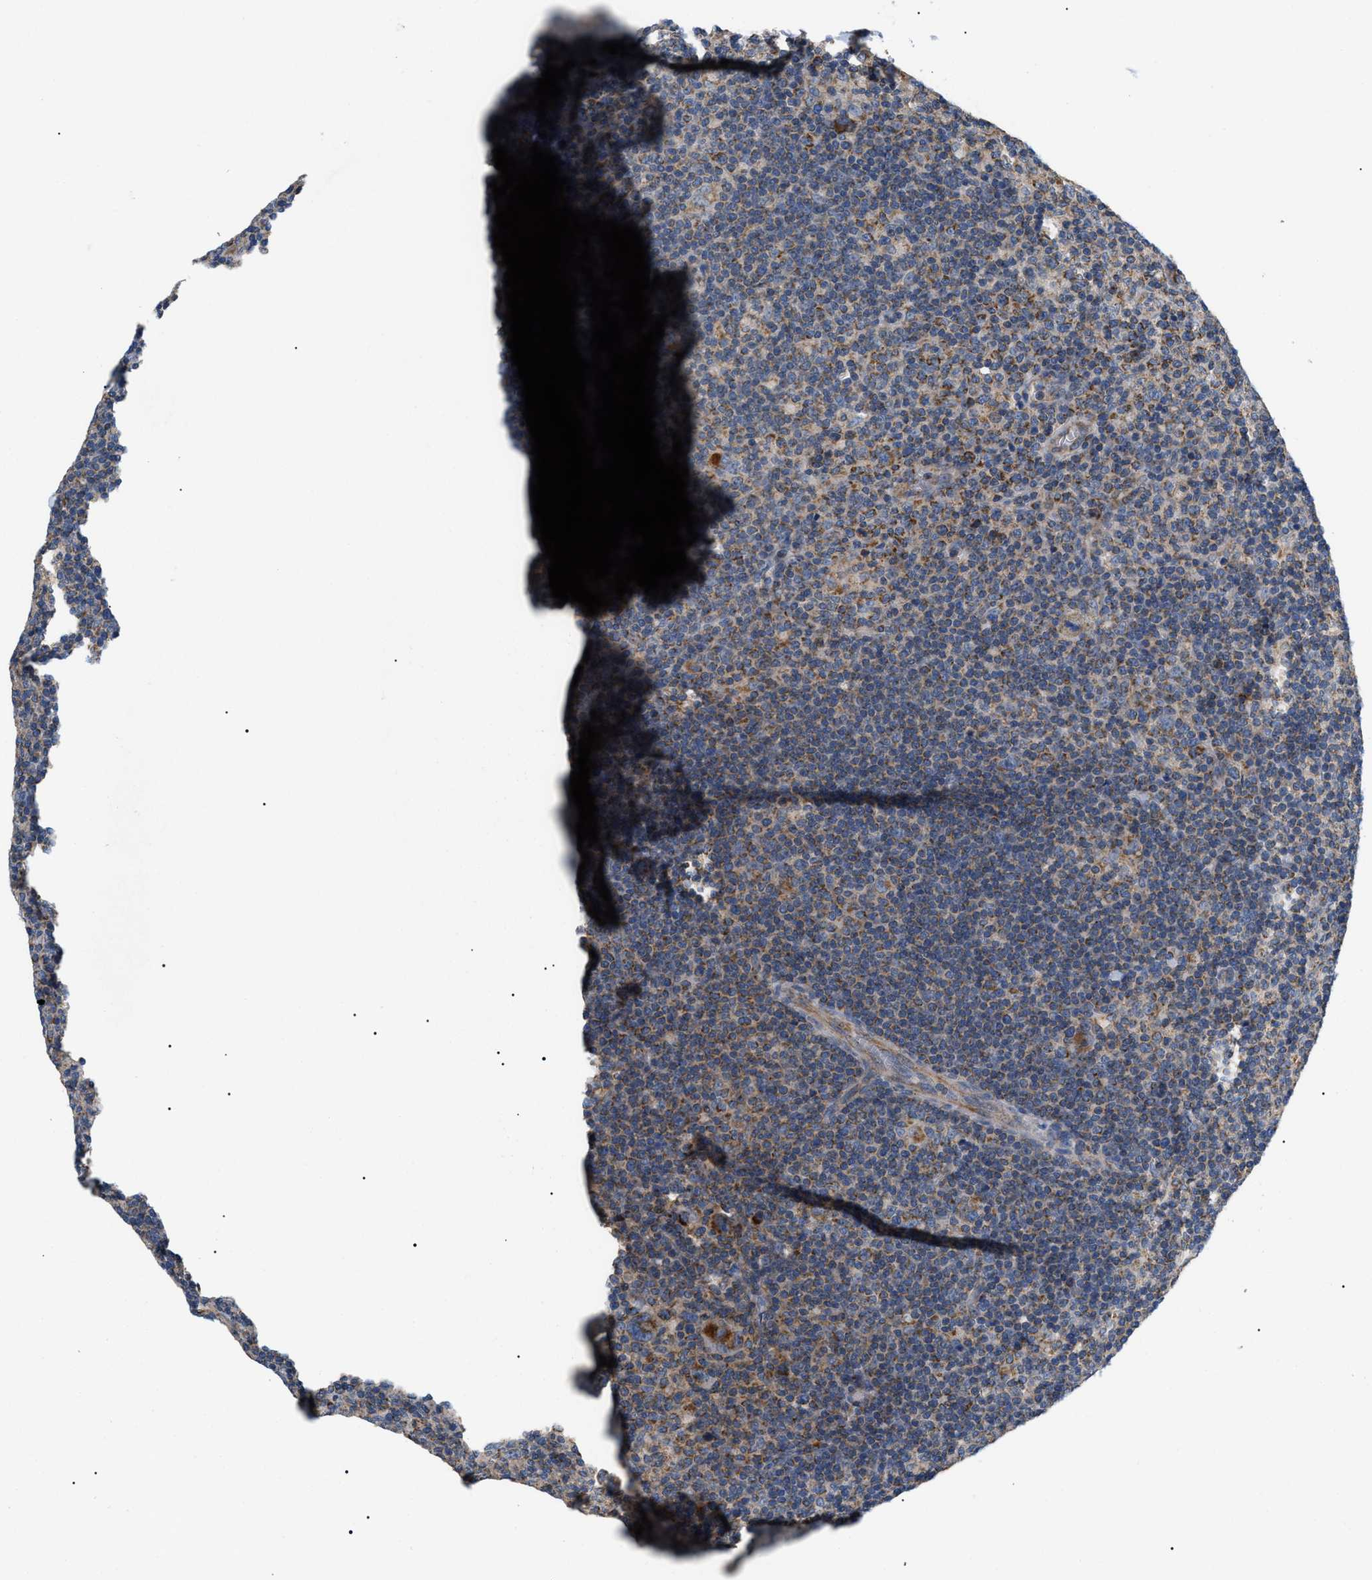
{"staining": {"intensity": "moderate", "quantity": ">75%", "location": "cytoplasmic/membranous"}, "tissue": "lymphoma", "cell_type": "Tumor cells", "image_type": "cancer", "snomed": [{"axis": "morphology", "description": "Hodgkin's disease, NOS"}, {"axis": "topography", "description": "Lymph node"}], "caption": "Immunohistochemistry of human Hodgkin's disease exhibits medium levels of moderate cytoplasmic/membranous positivity in about >75% of tumor cells.", "gene": "TOMM6", "patient": {"sex": "female", "age": 57}}